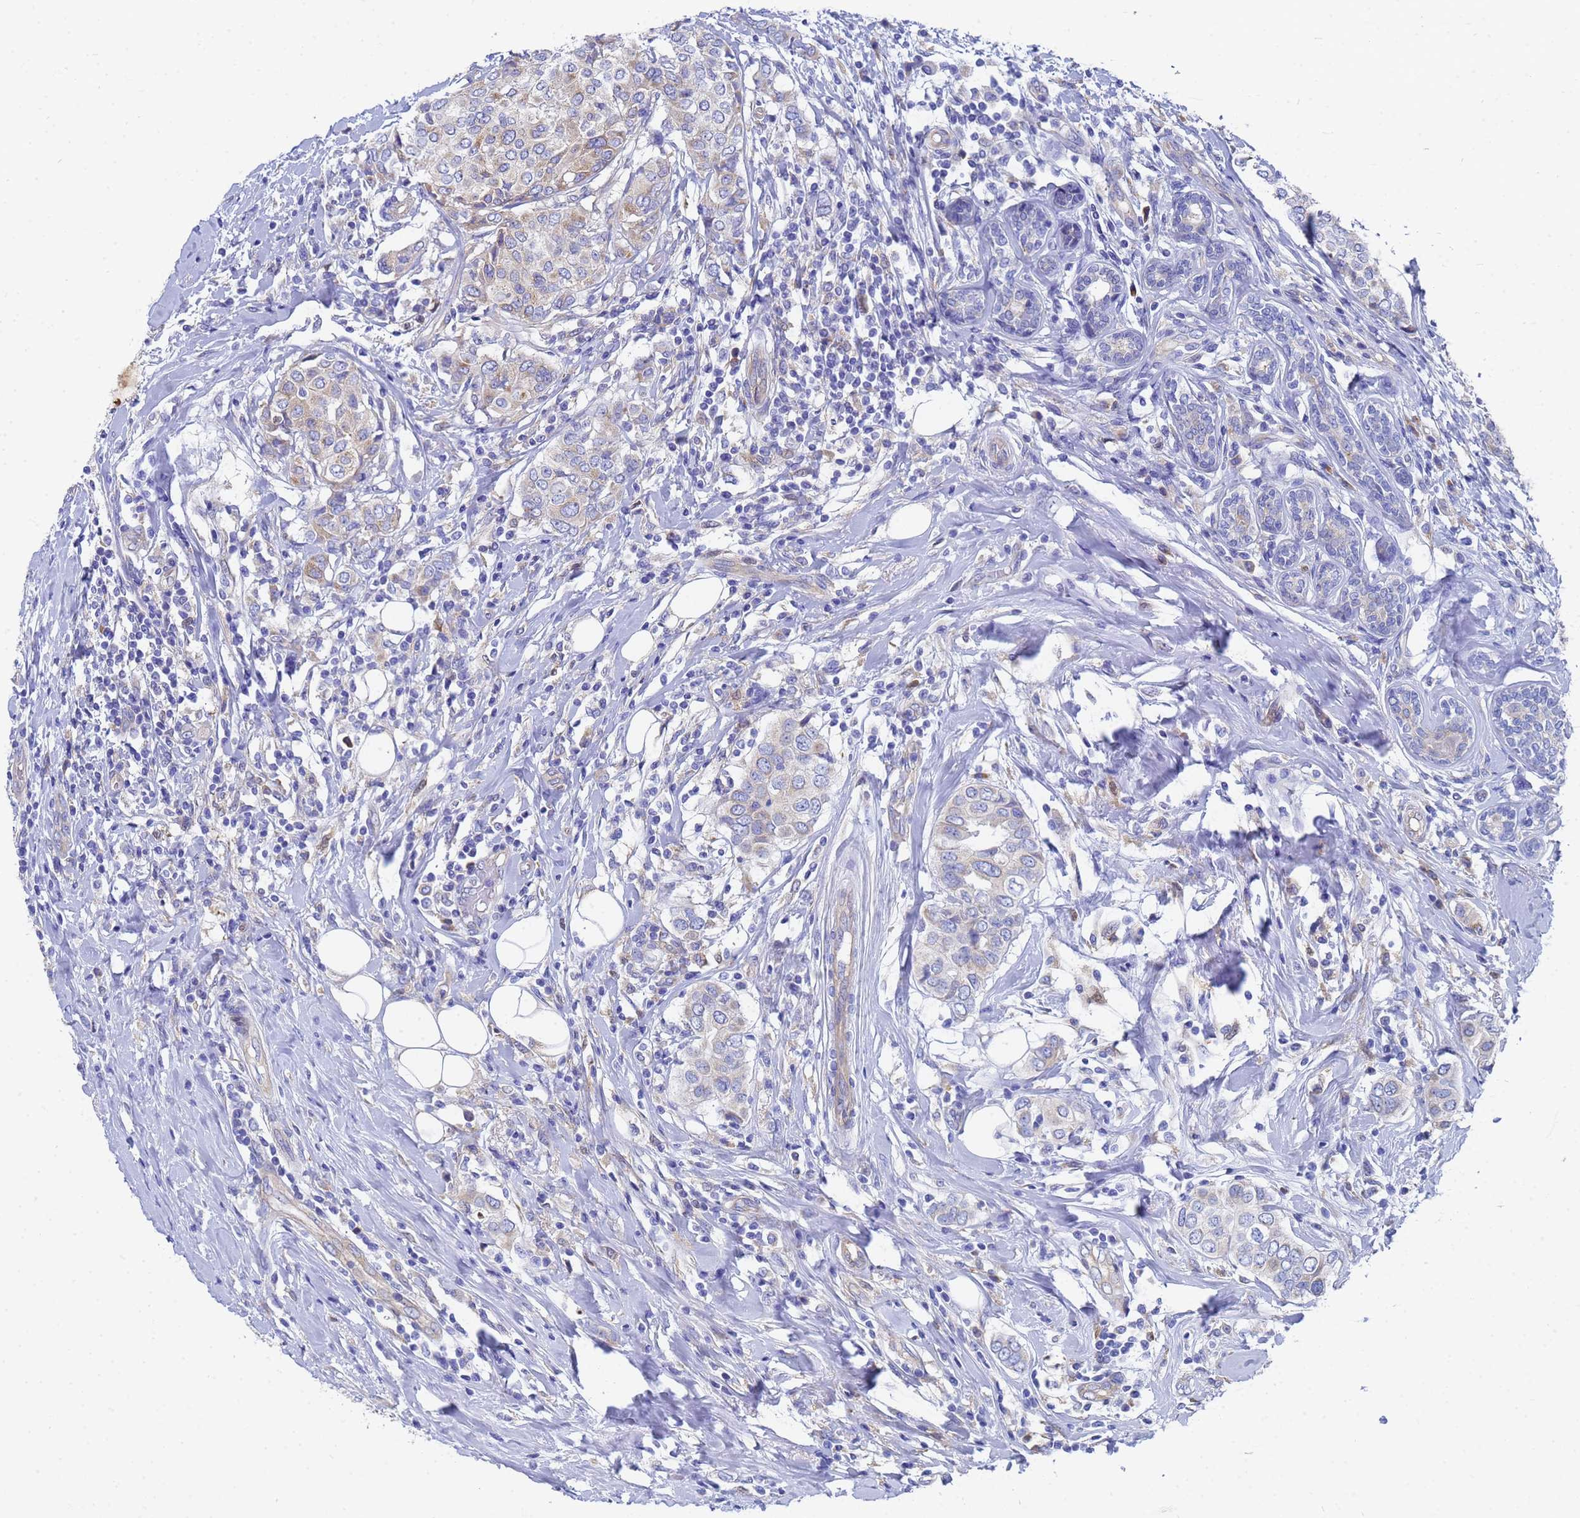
{"staining": {"intensity": "moderate", "quantity": "<25%", "location": "cytoplasmic/membranous"}, "tissue": "breast cancer", "cell_type": "Tumor cells", "image_type": "cancer", "snomed": [{"axis": "morphology", "description": "Lobular carcinoma"}, {"axis": "topography", "description": "Breast"}], "caption": "Human lobular carcinoma (breast) stained with a protein marker demonstrates moderate staining in tumor cells.", "gene": "TM4SF4", "patient": {"sex": "female", "age": 51}}